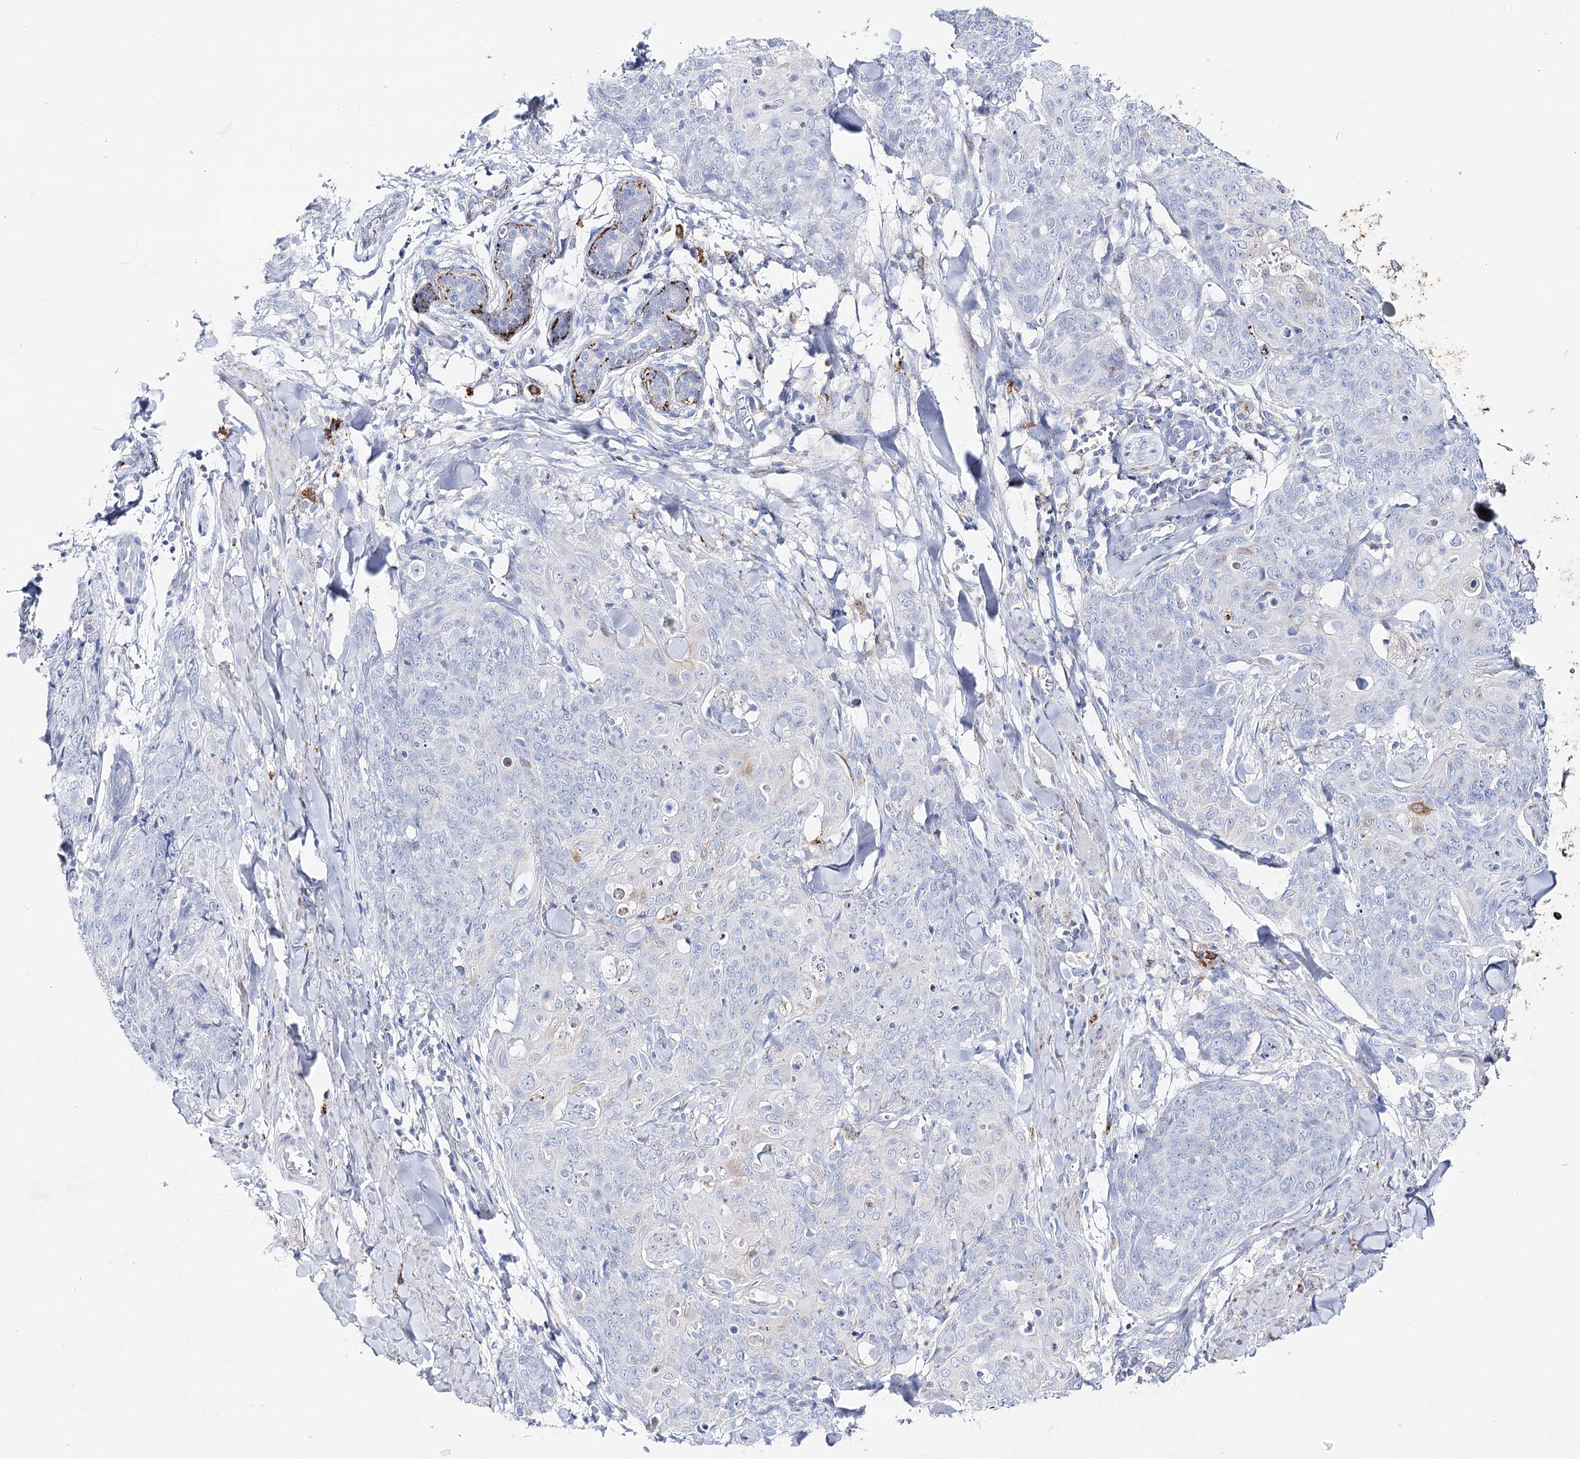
{"staining": {"intensity": "negative", "quantity": "none", "location": "none"}, "tissue": "skin cancer", "cell_type": "Tumor cells", "image_type": "cancer", "snomed": [{"axis": "morphology", "description": "Squamous cell carcinoma, NOS"}, {"axis": "topography", "description": "Skin"}, {"axis": "topography", "description": "Vulva"}], "caption": "A high-resolution histopathology image shows immunohistochemistry (IHC) staining of squamous cell carcinoma (skin), which shows no significant expression in tumor cells.", "gene": "SLC3A1", "patient": {"sex": "female", "age": 85}}